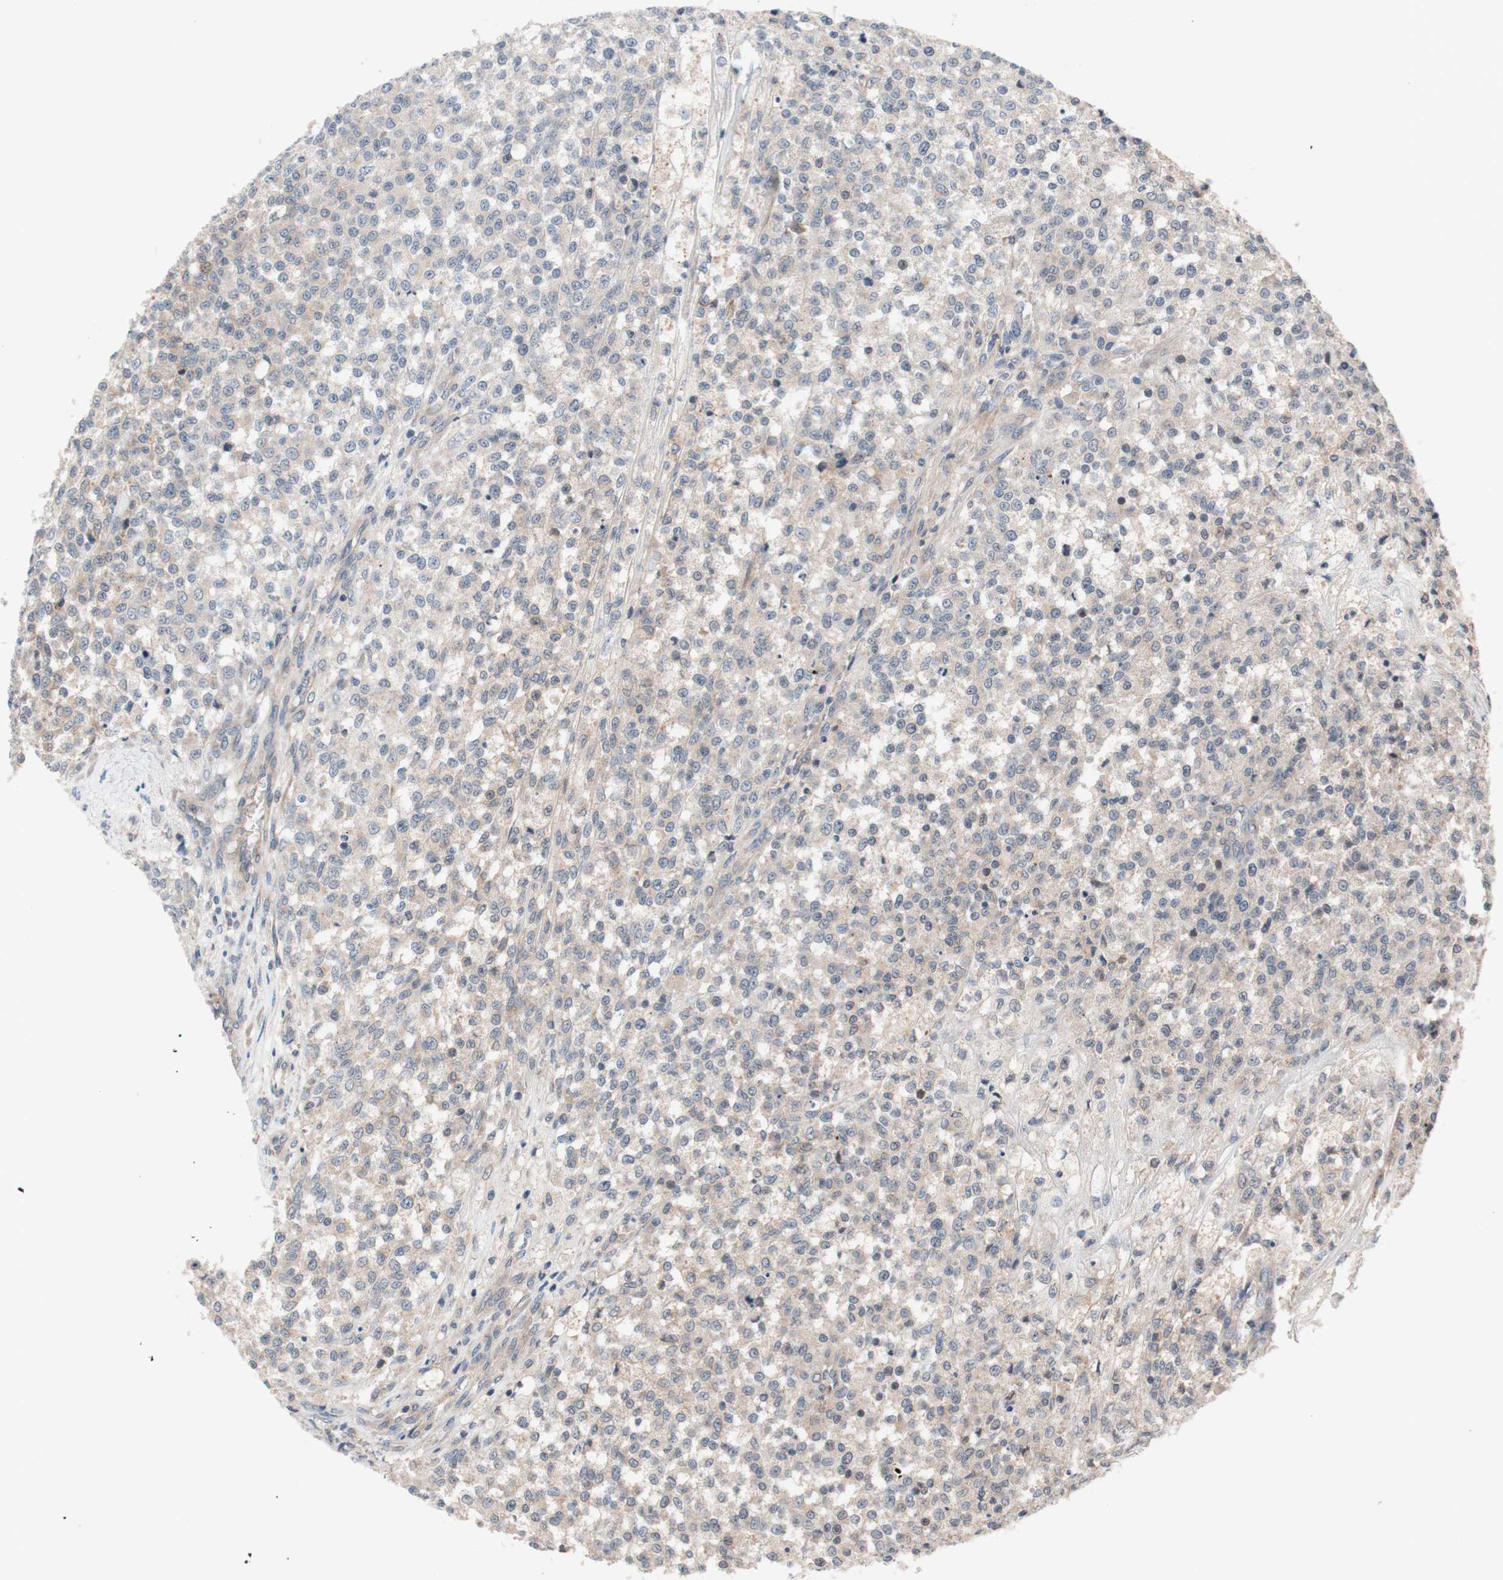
{"staining": {"intensity": "weak", "quantity": "<25%", "location": "cytoplasmic/membranous"}, "tissue": "testis cancer", "cell_type": "Tumor cells", "image_type": "cancer", "snomed": [{"axis": "morphology", "description": "Seminoma, NOS"}, {"axis": "topography", "description": "Testis"}], "caption": "Immunohistochemical staining of human seminoma (testis) demonstrates no significant expression in tumor cells.", "gene": "CD55", "patient": {"sex": "male", "age": 59}}